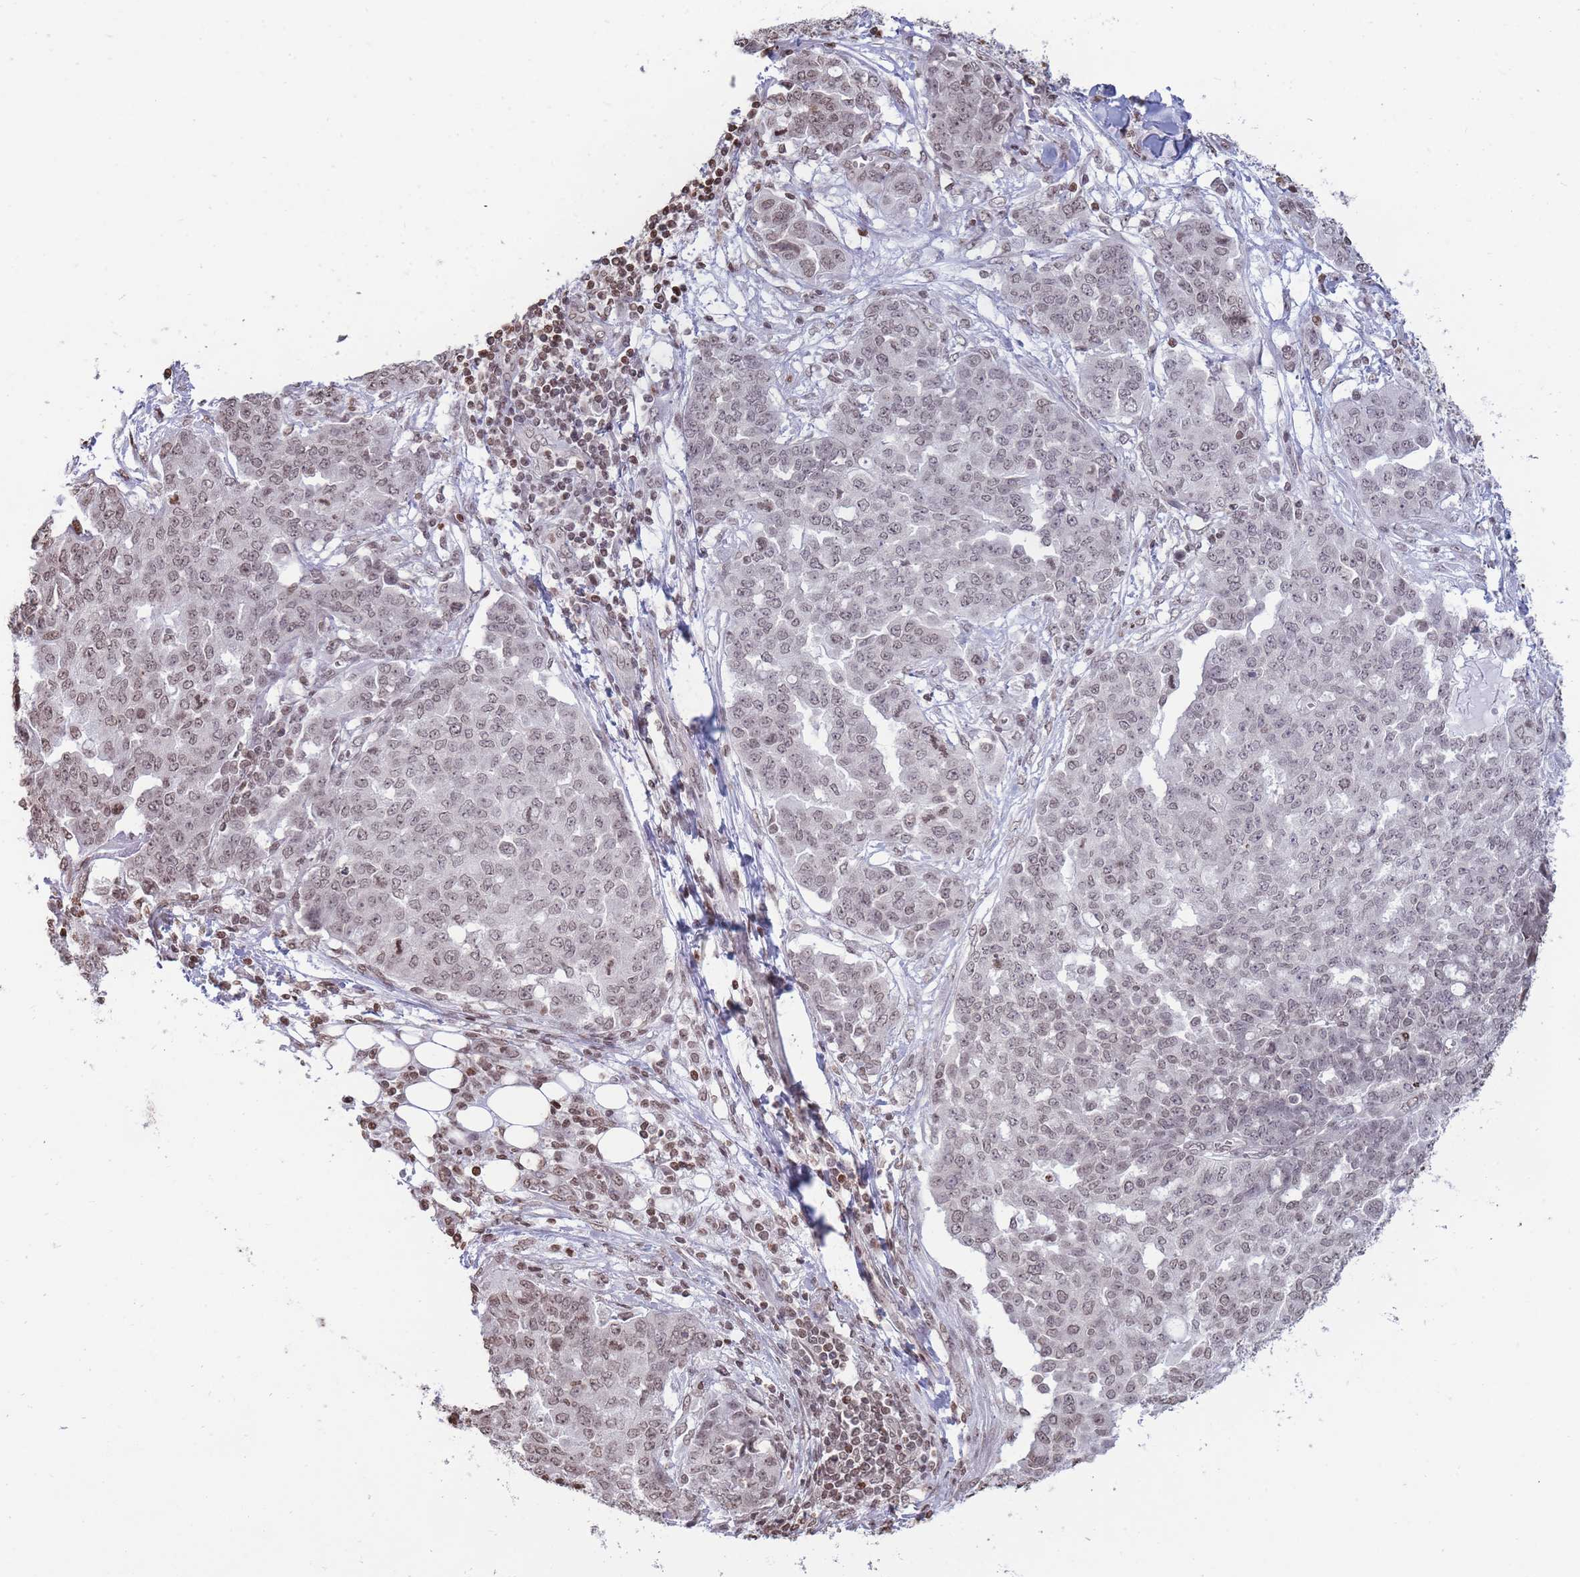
{"staining": {"intensity": "weak", "quantity": "25%-75%", "location": "nuclear"}, "tissue": "ovarian cancer", "cell_type": "Tumor cells", "image_type": "cancer", "snomed": [{"axis": "morphology", "description": "Cystadenocarcinoma, serous, NOS"}, {"axis": "topography", "description": "Soft tissue"}, {"axis": "topography", "description": "Ovary"}], "caption": "Ovarian cancer (serous cystadenocarcinoma) stained with IHC displays weak nuclear staining in about 25%-75% of tumor cells. The protein of interest is shown in brown color, while the nuclei are stained blue.", "gene": "SHISAL1", "patient": {"sex": "female", "age": 57}}